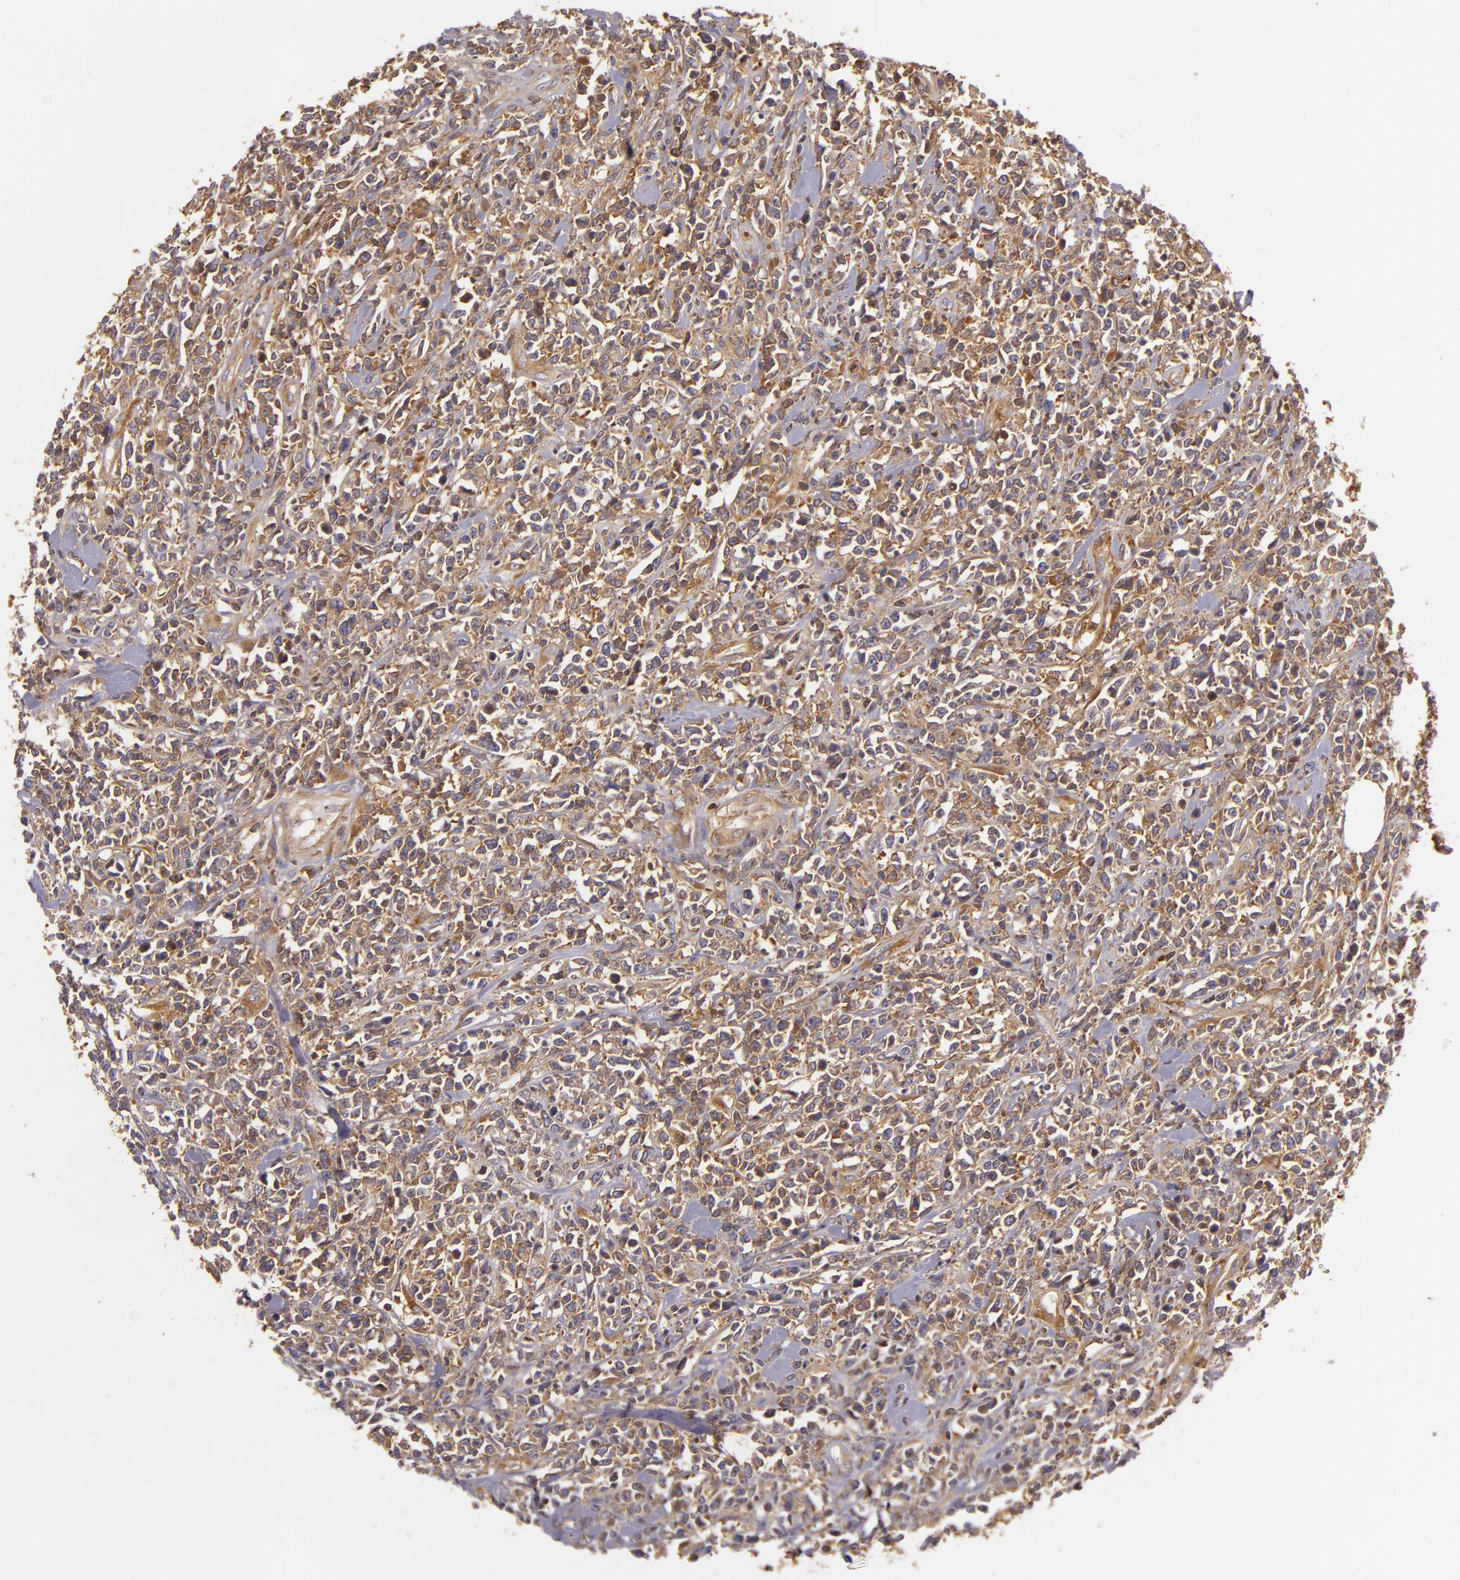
{"staining": {"intensity": "strong", "quantity": ">75%", "location": "cytoplasmic/membranous"}, "tissue": "lymphoma", "cell_type": "Tumor cells", "image_type": "cancer", "snomed": [{"axis": "morphology", "description": "Malignant lymphoma, non-Hodgkin's type, High grade"}, {"axis": "topography", "description": "Colon"}], "caption": "Immunohistochemical staining of human lymphoma reveals high levels of strong cytoplasmic/membranous positivity in approximately >75% of tumor cells.", "gene": "TLN1", "patient": {"sex": "male", "age": 82}}